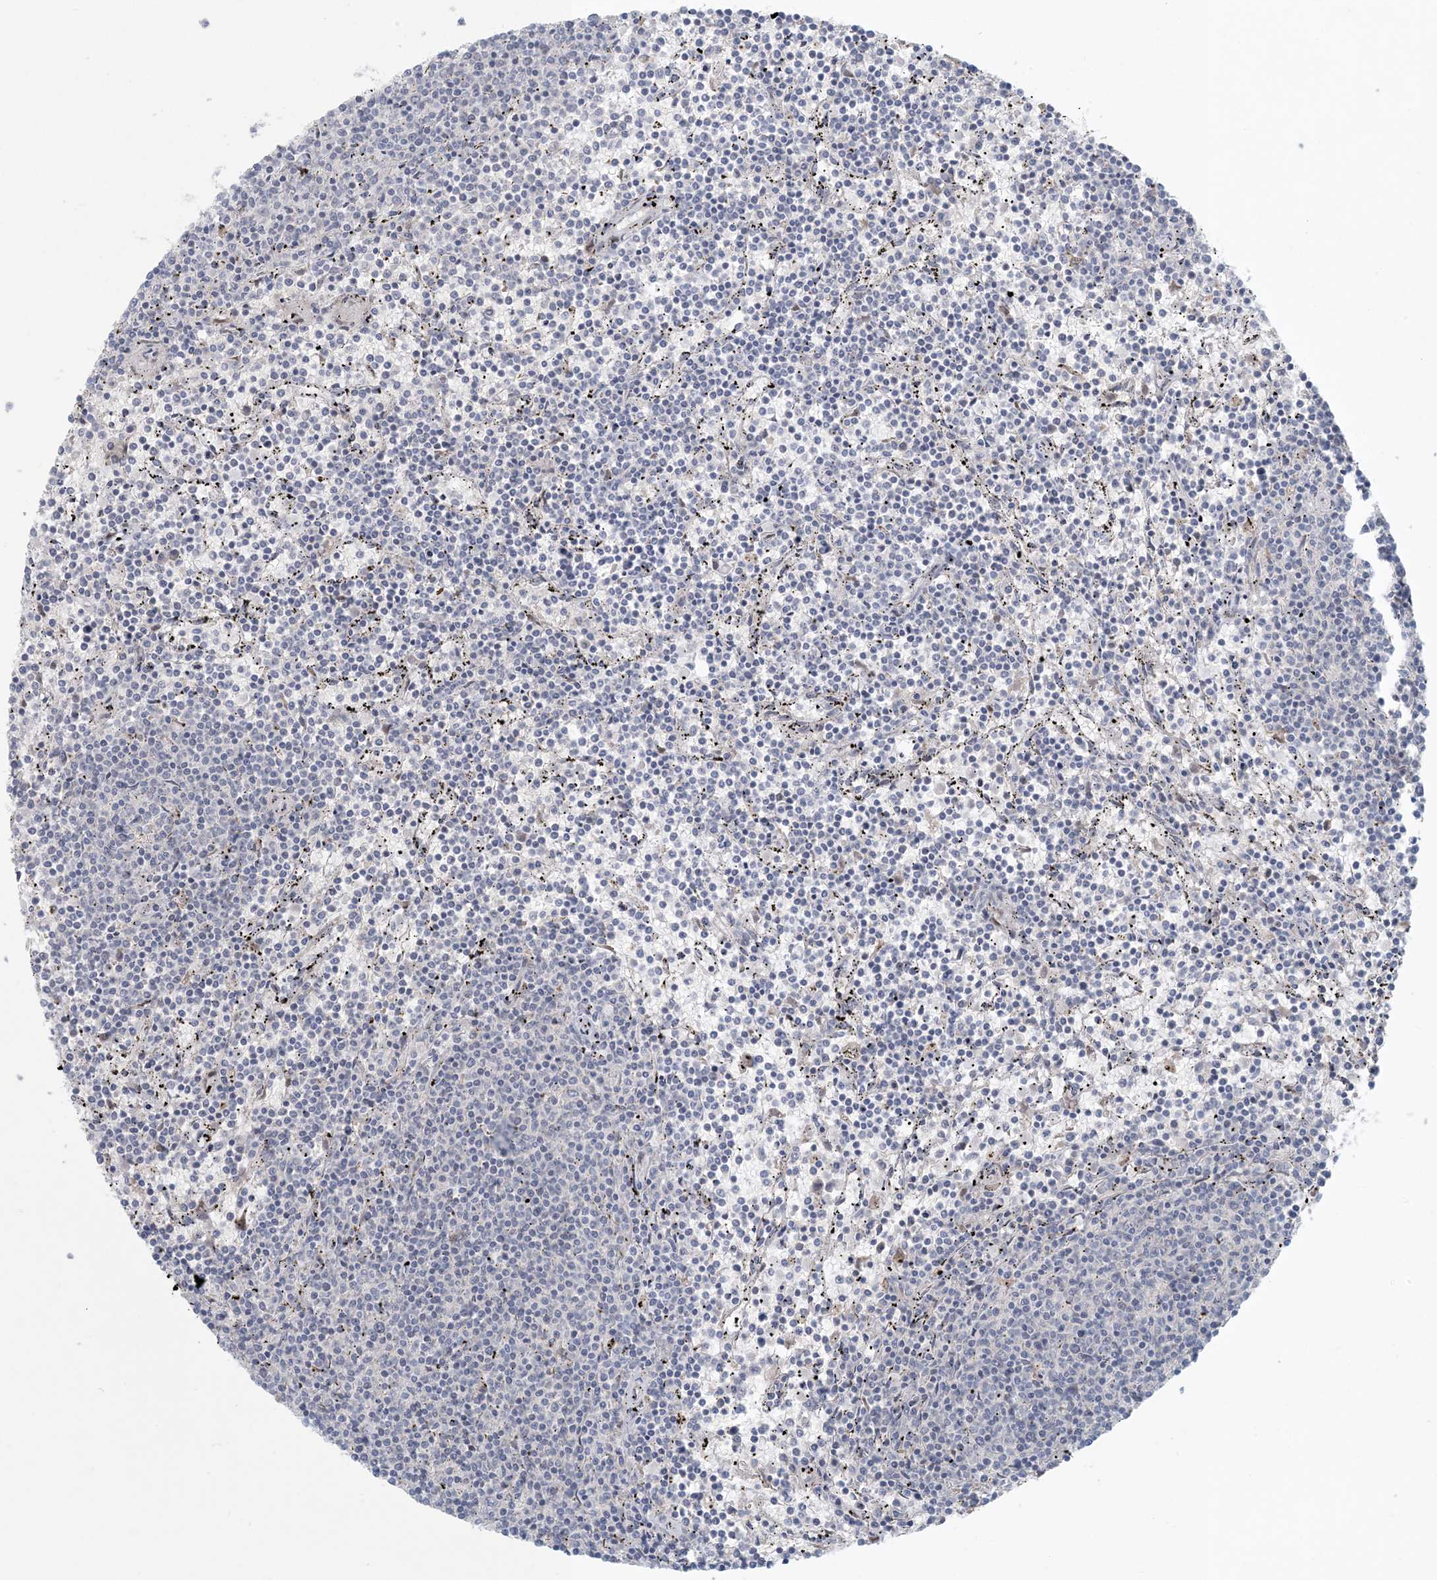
{"staining": {"intensity": "negative", "quantity": "none", "location": "none"}, "tissue": "lymphoma", "cell_type": "Tumor cells", "image_type": "cancer", "snomed": [{"axis": "morphology", "description": "Malignant lymphoma, non-Hodgkin's type, Low grade"}, {"axis": "topography", "description": "Spleen"}], "caption": "Immunohistochemistry (IHC) of lymphoma shows no expression in tumor cells.", "gene": "CTDNEP1", "patient": {"sex": "female", "age": 50}}